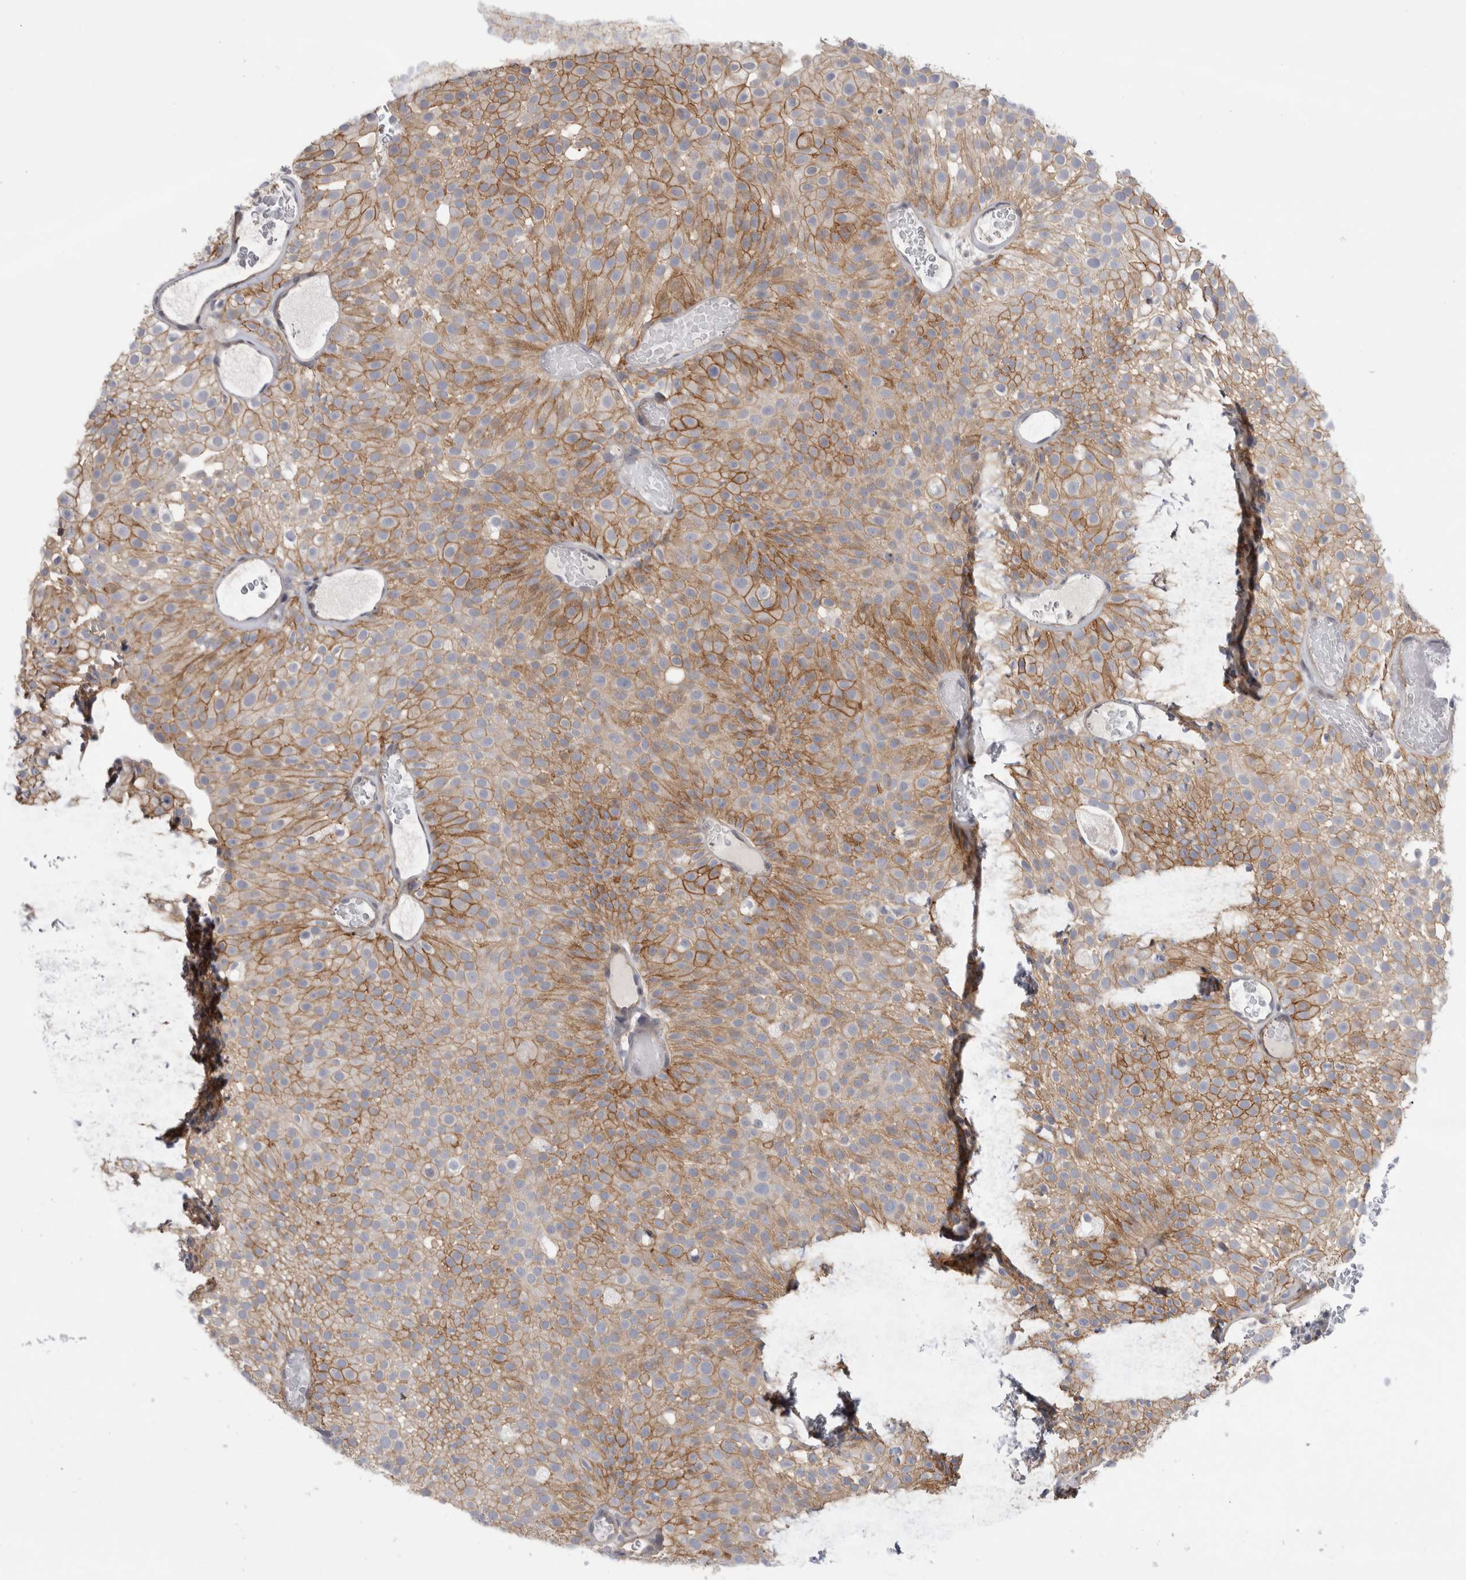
{"staining": {"intensity": "moderate", "quantity": ">75%", "location": "cytoplasmic/membranous"}, "tissue": "urothelial cancer", "cell_type": "Tumor cells", "image_type": "cancer", "snomed": [{"axis": "morphology", "description": "Urothelial carcinoma, Low grade"}, {"axis": "topography", "description": "Urinary bladder"}], "caption": "Human low-grade urothelial carcinoma stained for a protein (brown) reveals moderate cytoplasmic/membranous positive expression in approximately >75% of tumor cells.", "gene": "VANGL1", "patient": {"sex": "male", "age": 78}}